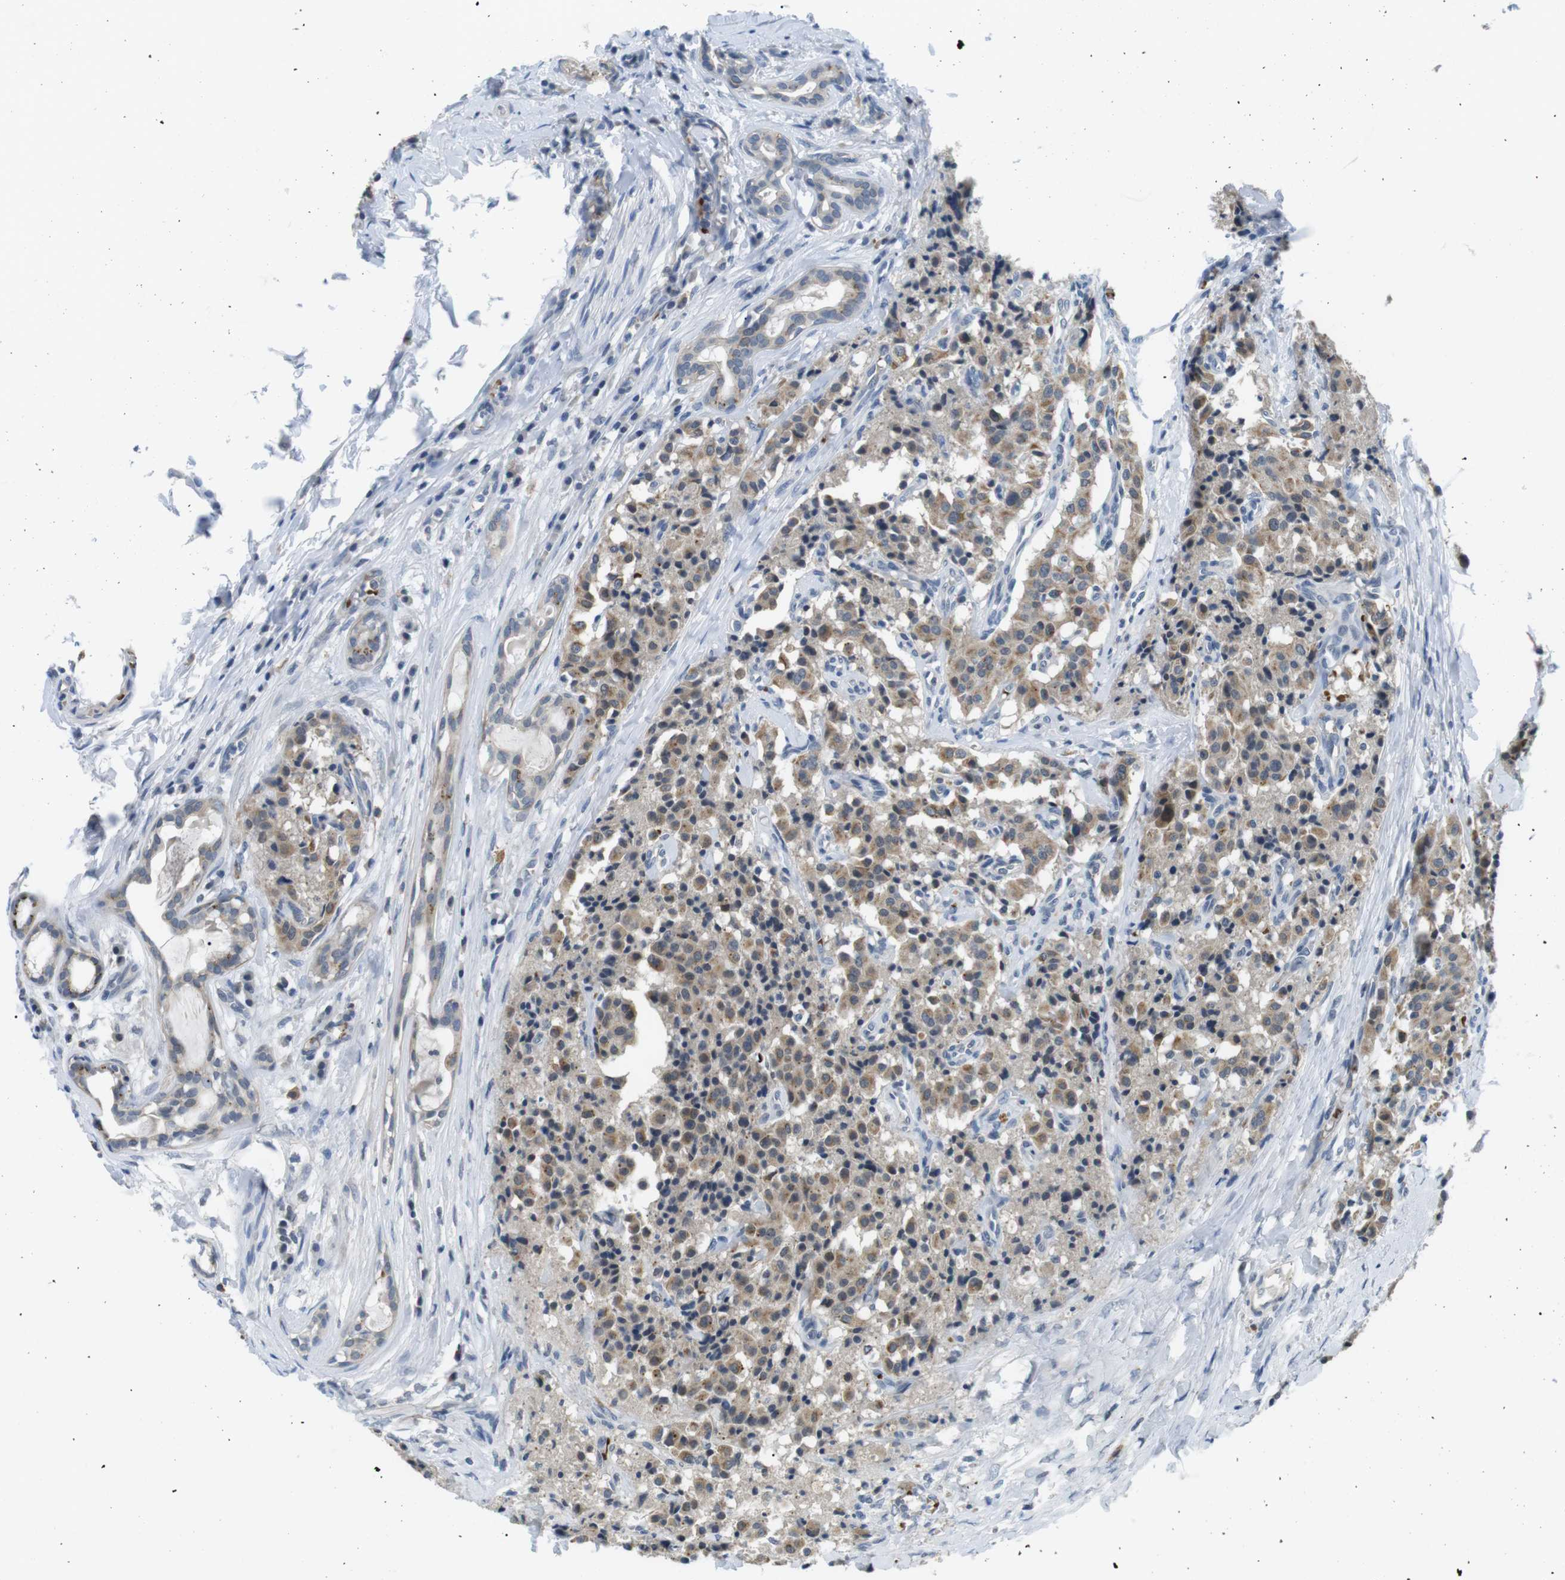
{"staining": {"intensity": "weak", "quantity": ">75%", "location": "cytoplasmic/membranous"}, "tissue": "carcinoid", "cell_type": "Tumor cells", "image_type": "cancer", "snomed": [{"axis": "morphology", "description": "Carcinoid, malignant, NOS"}, {"axis": "topography", "description": "Lung"}], "caption": "Carcinoid (malignant) was stained to show a protein in brown. There is low levels of weak cytoplasmic/membranous positivity in approximately >75% of tumor cells. Nuclei are stained in blue.", "gene": "WSCD1", "patient": {"sex": "male", "age": 30}}